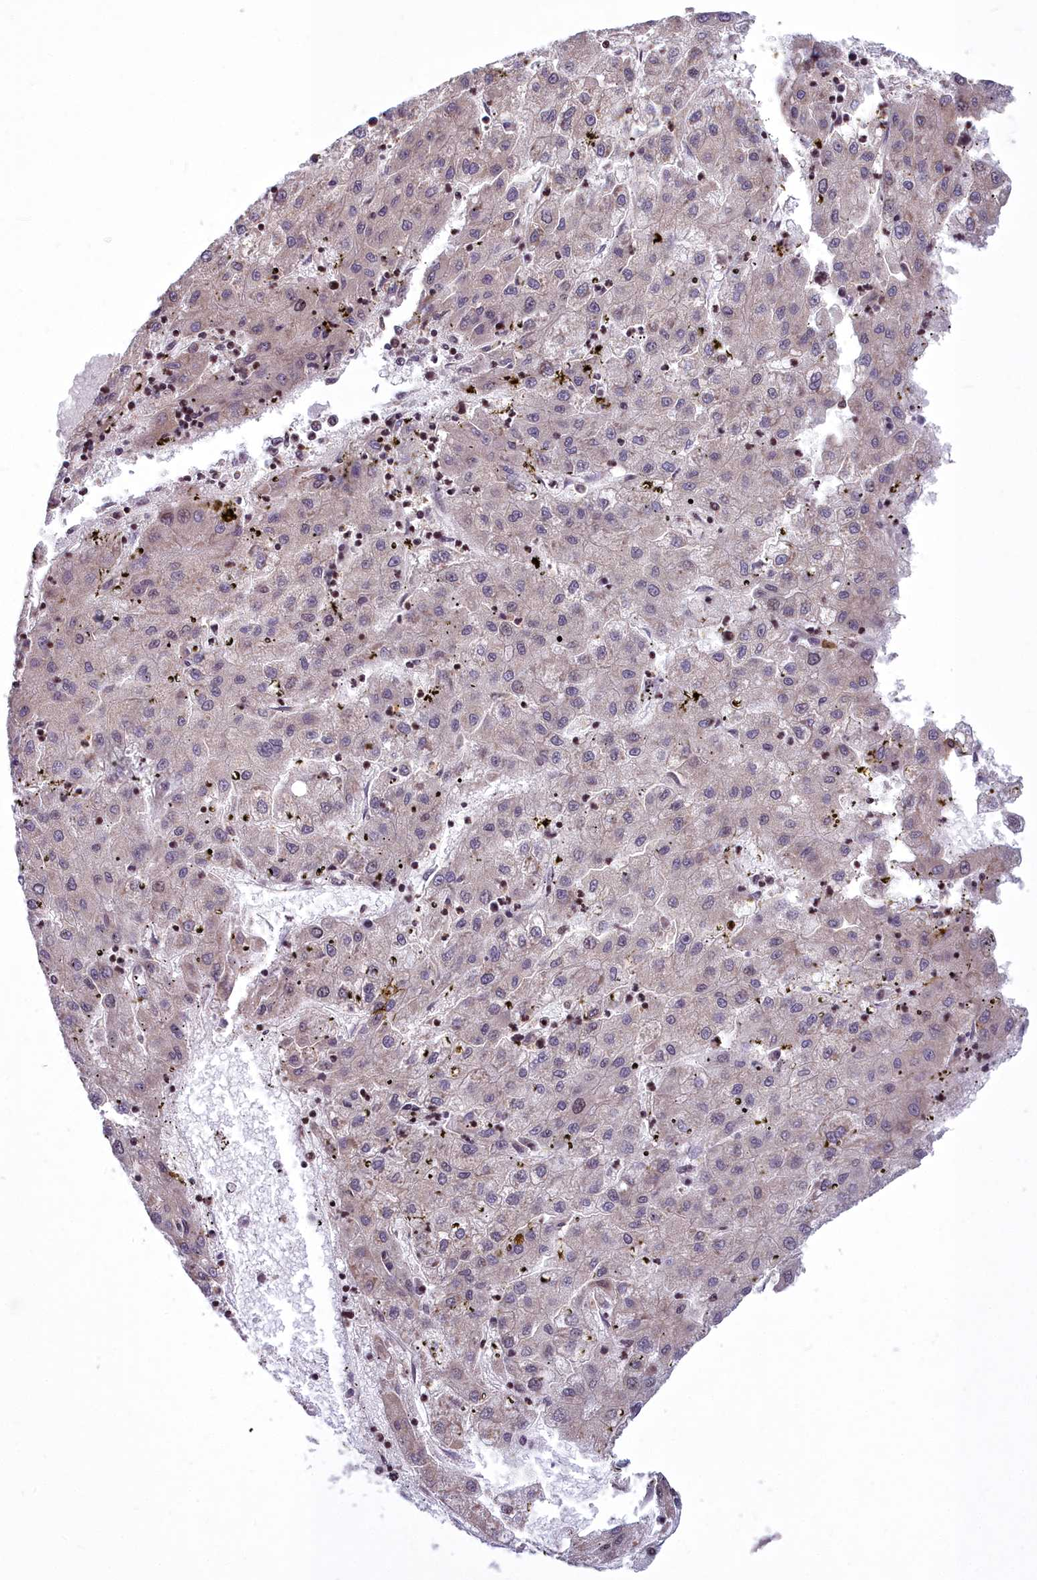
{"staining": {"intensity": "weak", "quantity": "25%-75%", "location": "cytoplasmic/membranous"}, "tissue": "liver cancer", "cell_type": "Tumor cells", "image_type": "cancer", "snomed": [{"axis": "morphology", "description": "Carcinoma, Hepatocellular, NOS"}, {"axis": "topography", "description": "Liver"}], "caption": "Liver cancer (hepatocellular carcinoma) stained for a protein displays weak cytoplasmic/membranous positivity in tumor cells.", "gene": "GMEB1", "patient": {"sex": "male", "age": 72}}